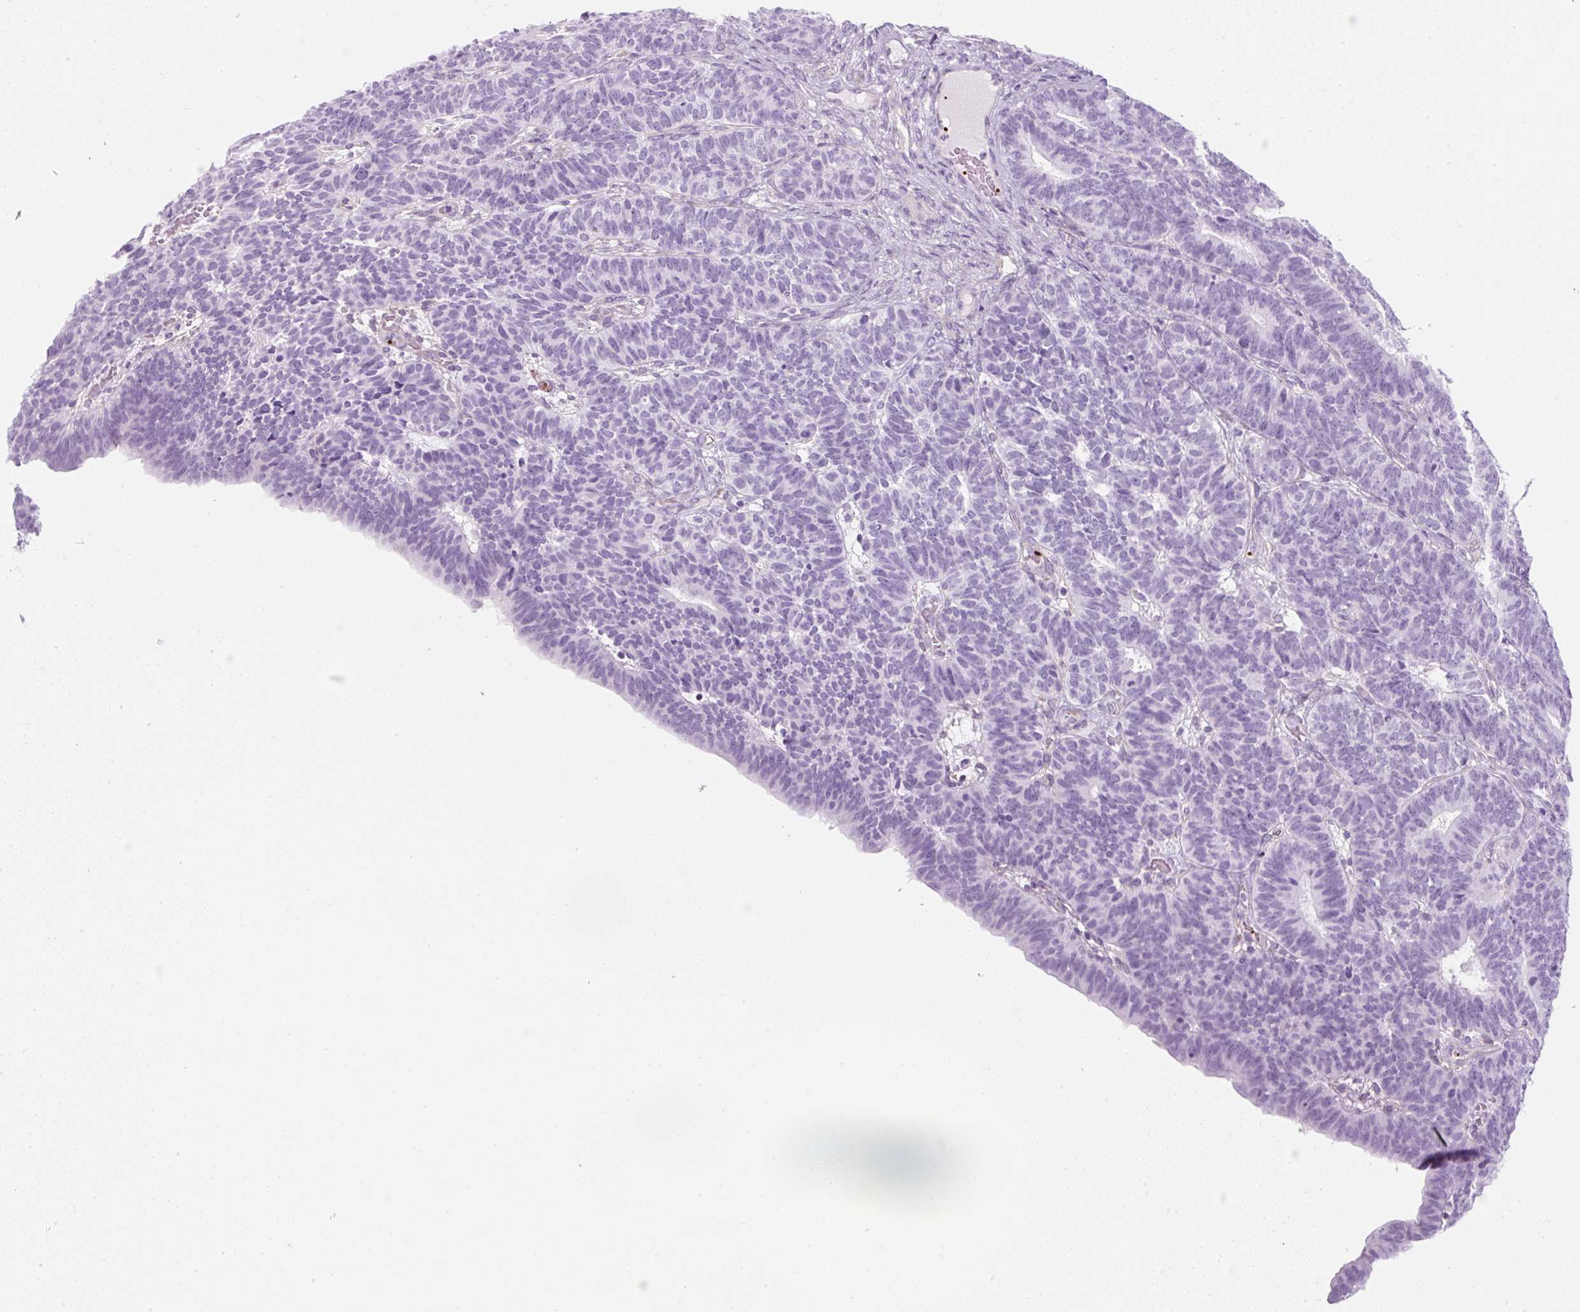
{"staining": {"intensity": "negative", "quantity": "none", "location": "none"}, "tissue": "endometrial cancer", "cell_type": "Tumor cells", "image_type": "cancer", "snomed": [{"axis": "morphology", "description": "Adenocarcinoma, NOS"}, {"axis": "topography", "description": "Endometrium"}], "caption": "Human endometrial adenocarcinoma stained for a protein using immunohistochemistry reveals no staining in tumor cells.", "gene": "PF4V1", "patient": {"sex": "female", "age": 70}}